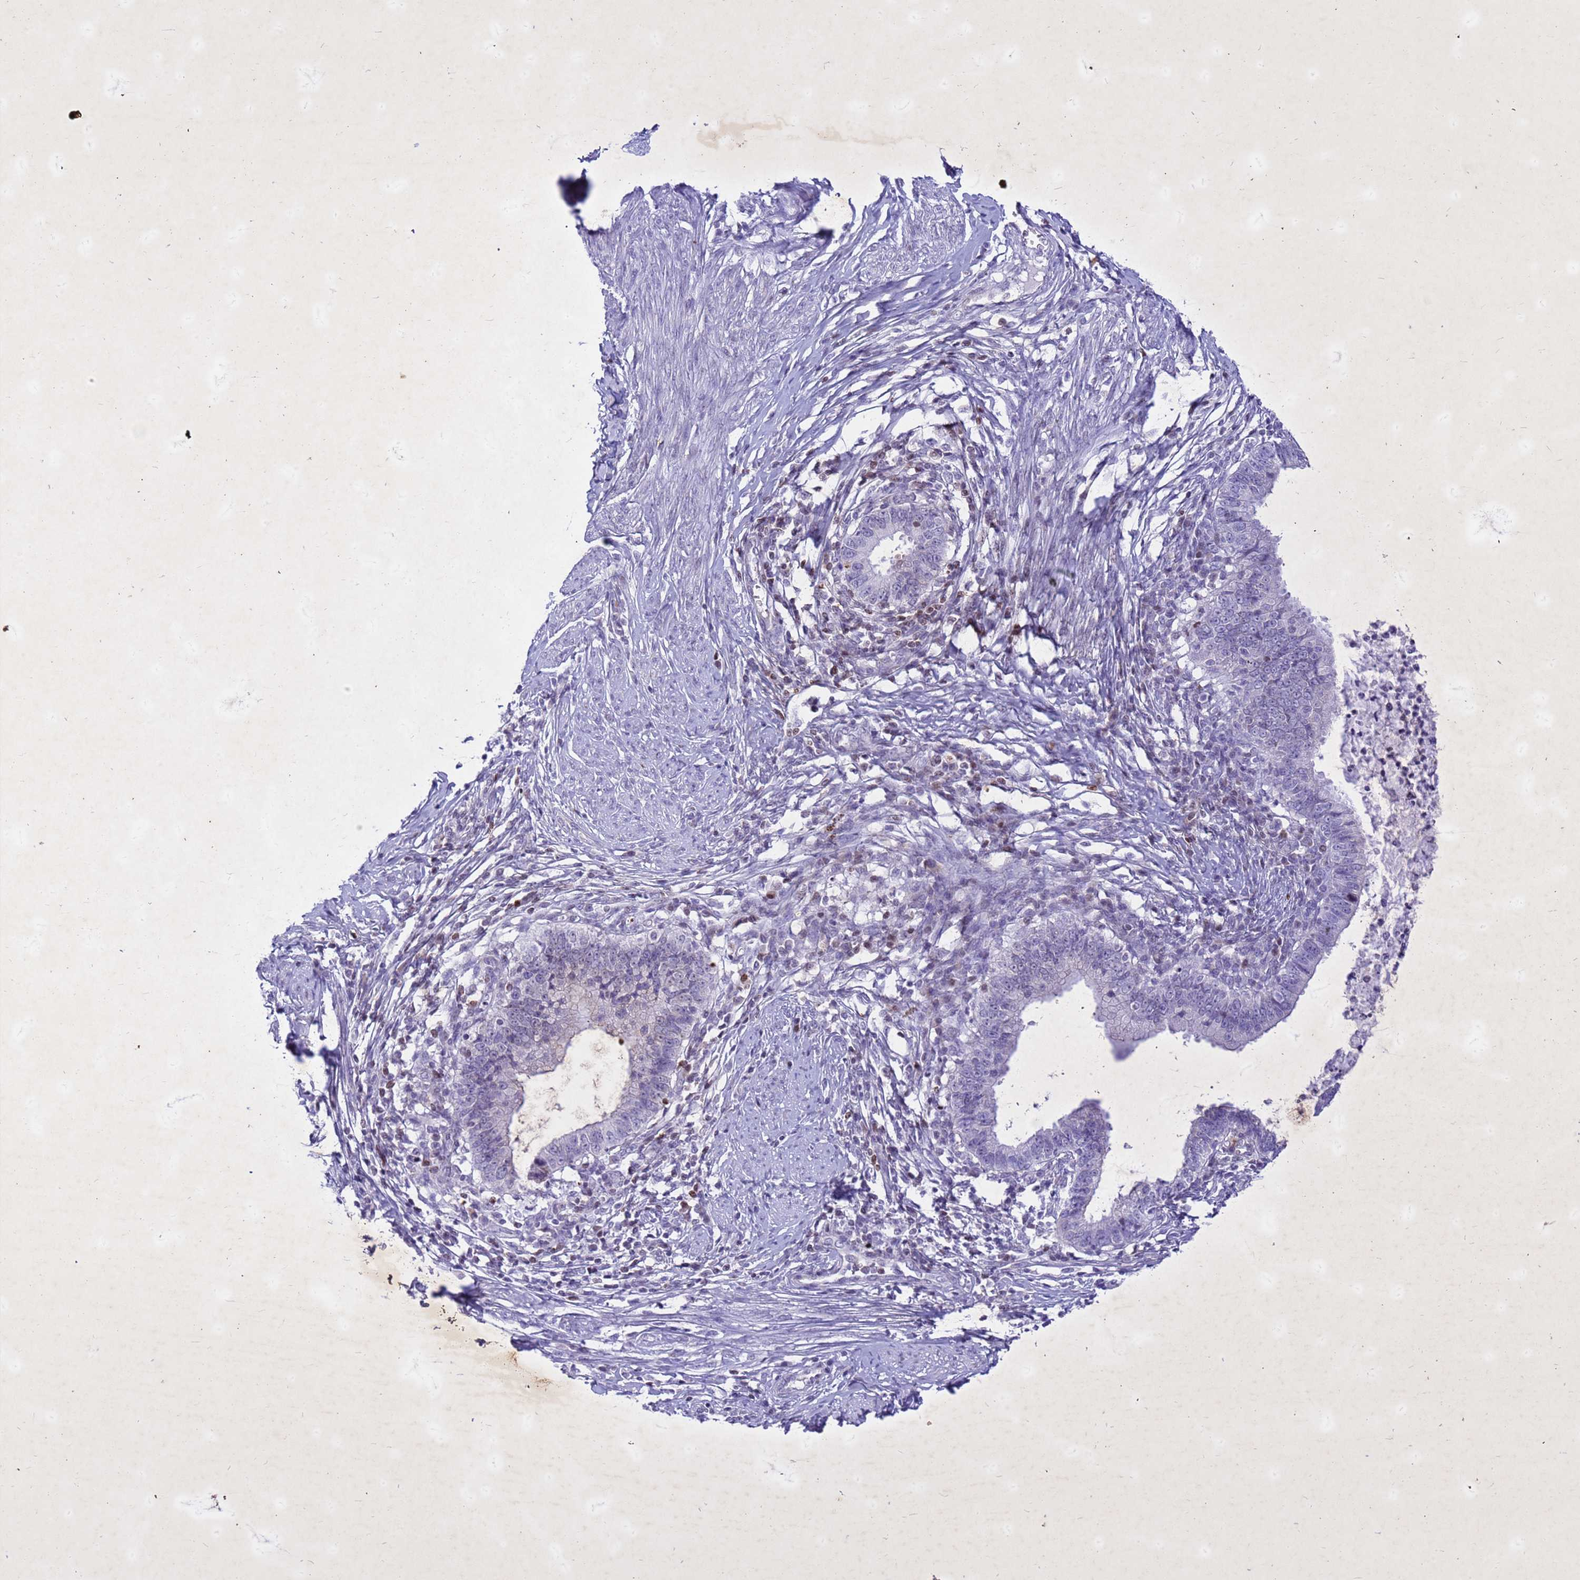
{"staining": {"intensity": "negative", "quantity": "none", "location": "none"}, "tissue": "cervical cancer", "cell_type": "Tumor cells", "image_type": "cancer", "snomed": [{"axis": "morphology", "description": "Adenocarcinoma, NOS"}, {"axis": "topography", "description": "Cervix"}], "caption": "Immunohistochemistry micrograph of neoplastic tissue: cervical cancer stained with DAB (3,3'-diaminobenzidine) exhibits no significant protein staining in tumor cells. (DAB (3,3'-diaminobenzidine) IHC, high magnification).", "gene": "COPS9", "patient": {"sex": "female", "age": 36}}